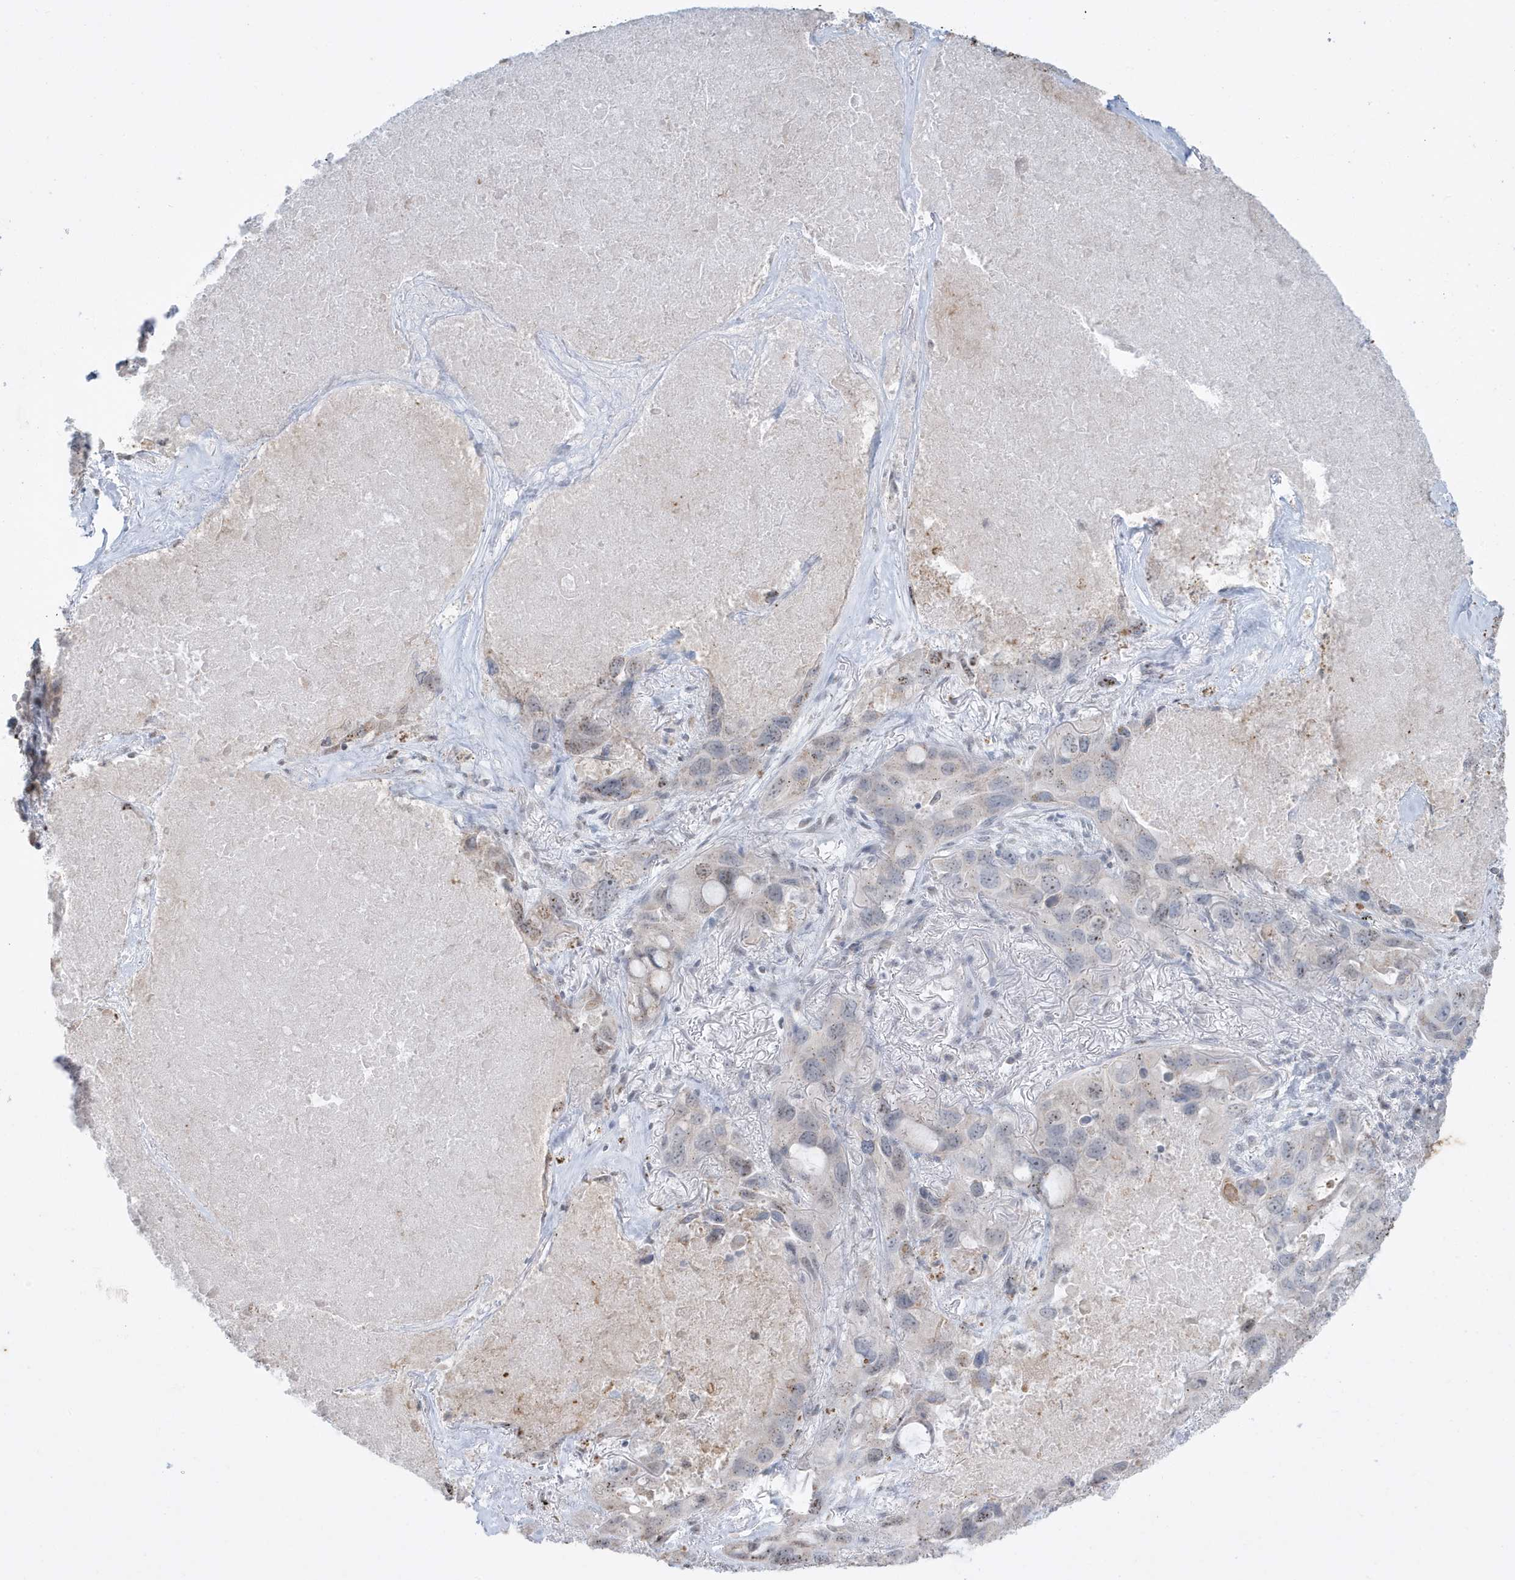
{"staining": {"intensity": "weak", "quantity": "<25%", "location": "nuclear"}, "tissue": "lung cancer", "cell_type": "Tumor cells", "image_type": "cancer", "snomed": [{"axis": "morphology", "description": "Squamous cell carcinoma, NOS"}, {"axis": "topography", "description": "Lung"}], "caption": "Image shows no significant protein expression in tumor cells of lung cancer (squamous cell carcinoma).", "gene": "FNDC1", "patient": {"sex": "female", "age": 73}}